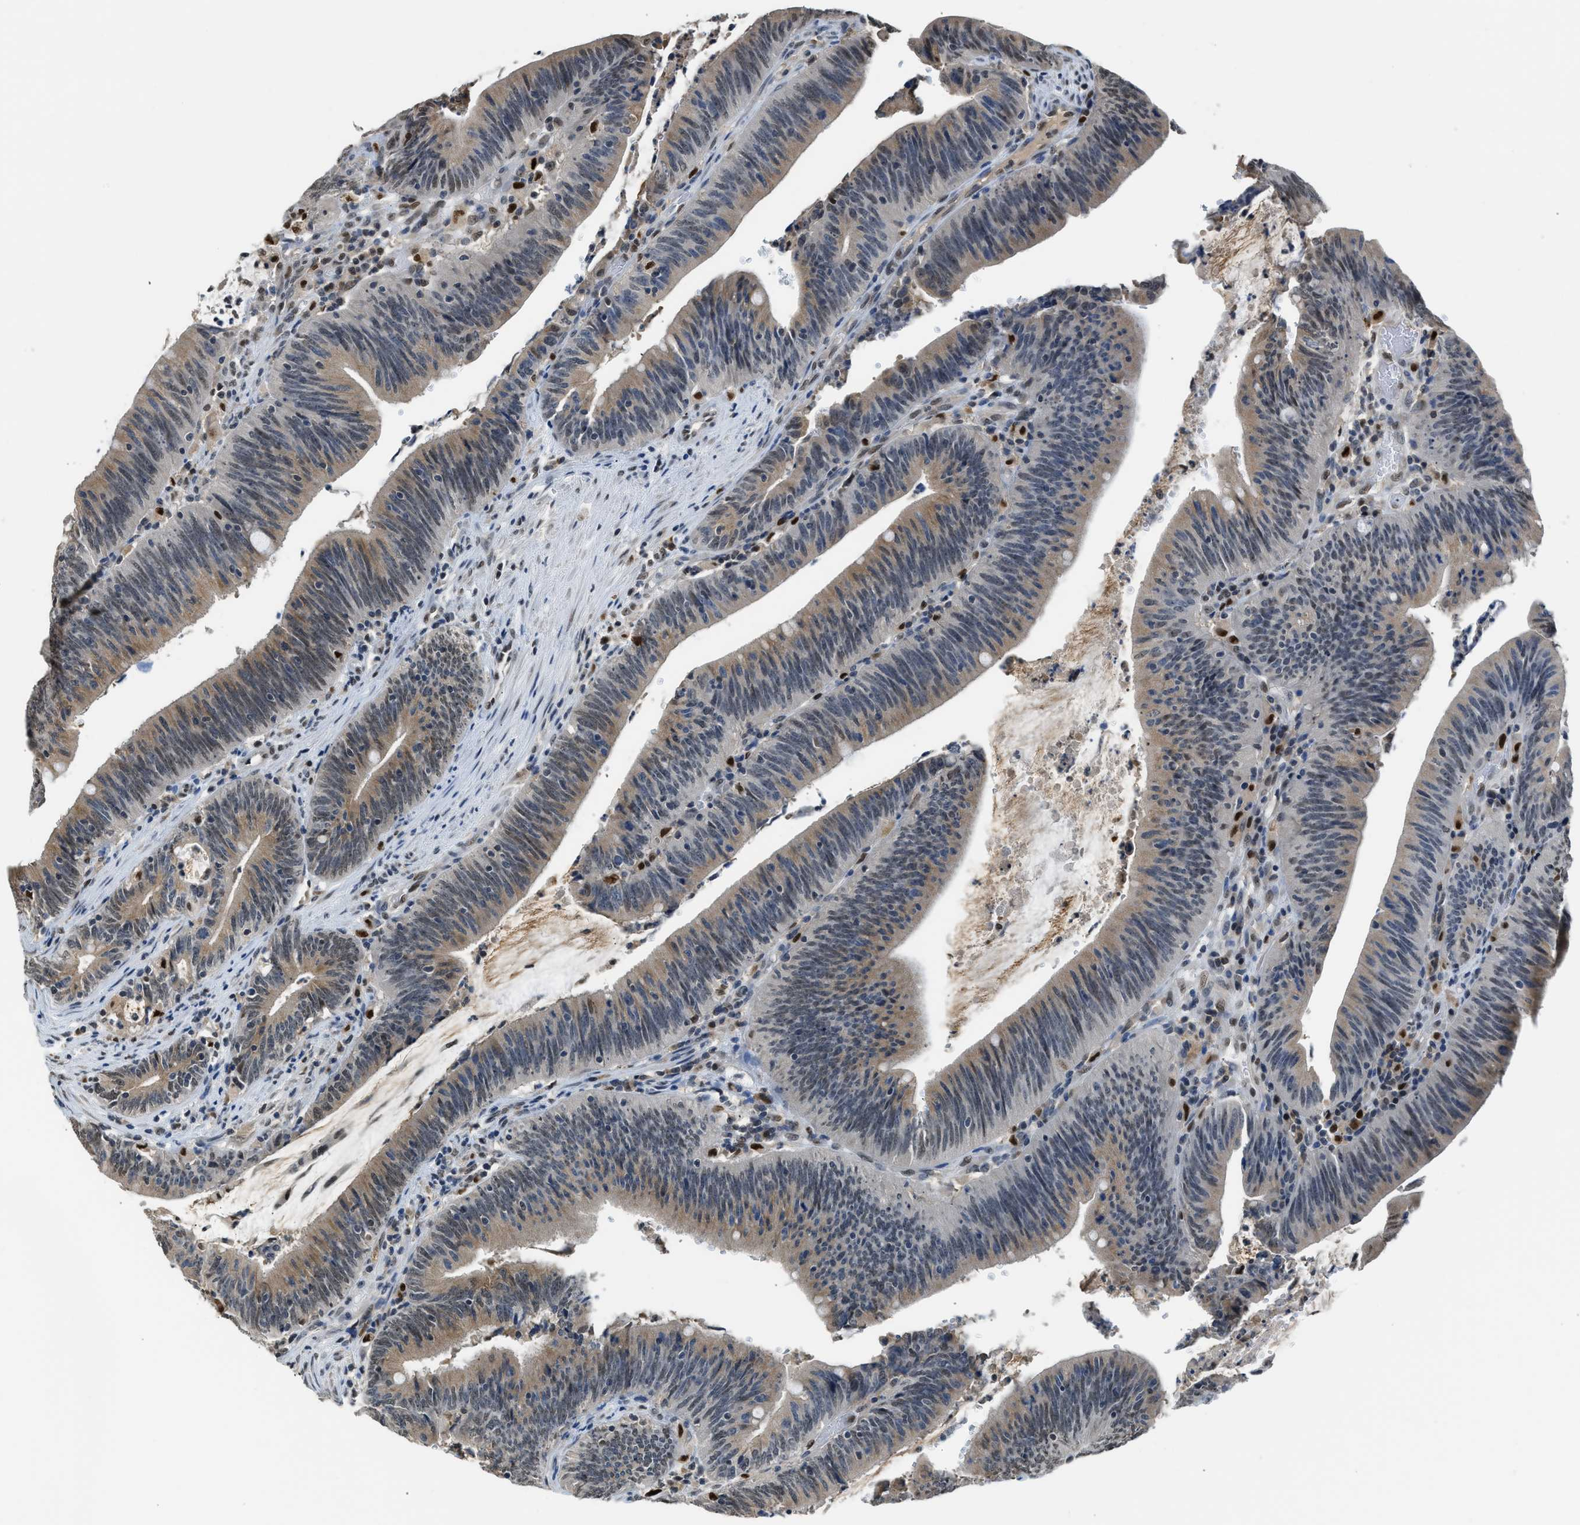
{"staining": {"intensity": "moderate", "quantity": ">75%", "location": "cytoplasmic/membranous"}, "tissue": "colorectal cancer", "cell_type": "Tumor cells", "image_type": "cancer", "snomed": [{"axis": "morphology", "description": "Normal tissue, NOS"}, {"axis": "morphology", "description": "Adenocarcinoma, NOS"}, {"axis": "topography", "description": "Rectum"}], "caption": "Immunohistochemistry (IHC) histopathology image of neoplastic tissue: human colorectal cancer stained using IHC shows medium levels of moderate protein expression localized specifically in the cytoplasmic/membranous of tumor cells, appearing as a cytoplasmic/membranous brown color.", "gene": "ALX1", "patient": {"sex": "female", "age": 66}}